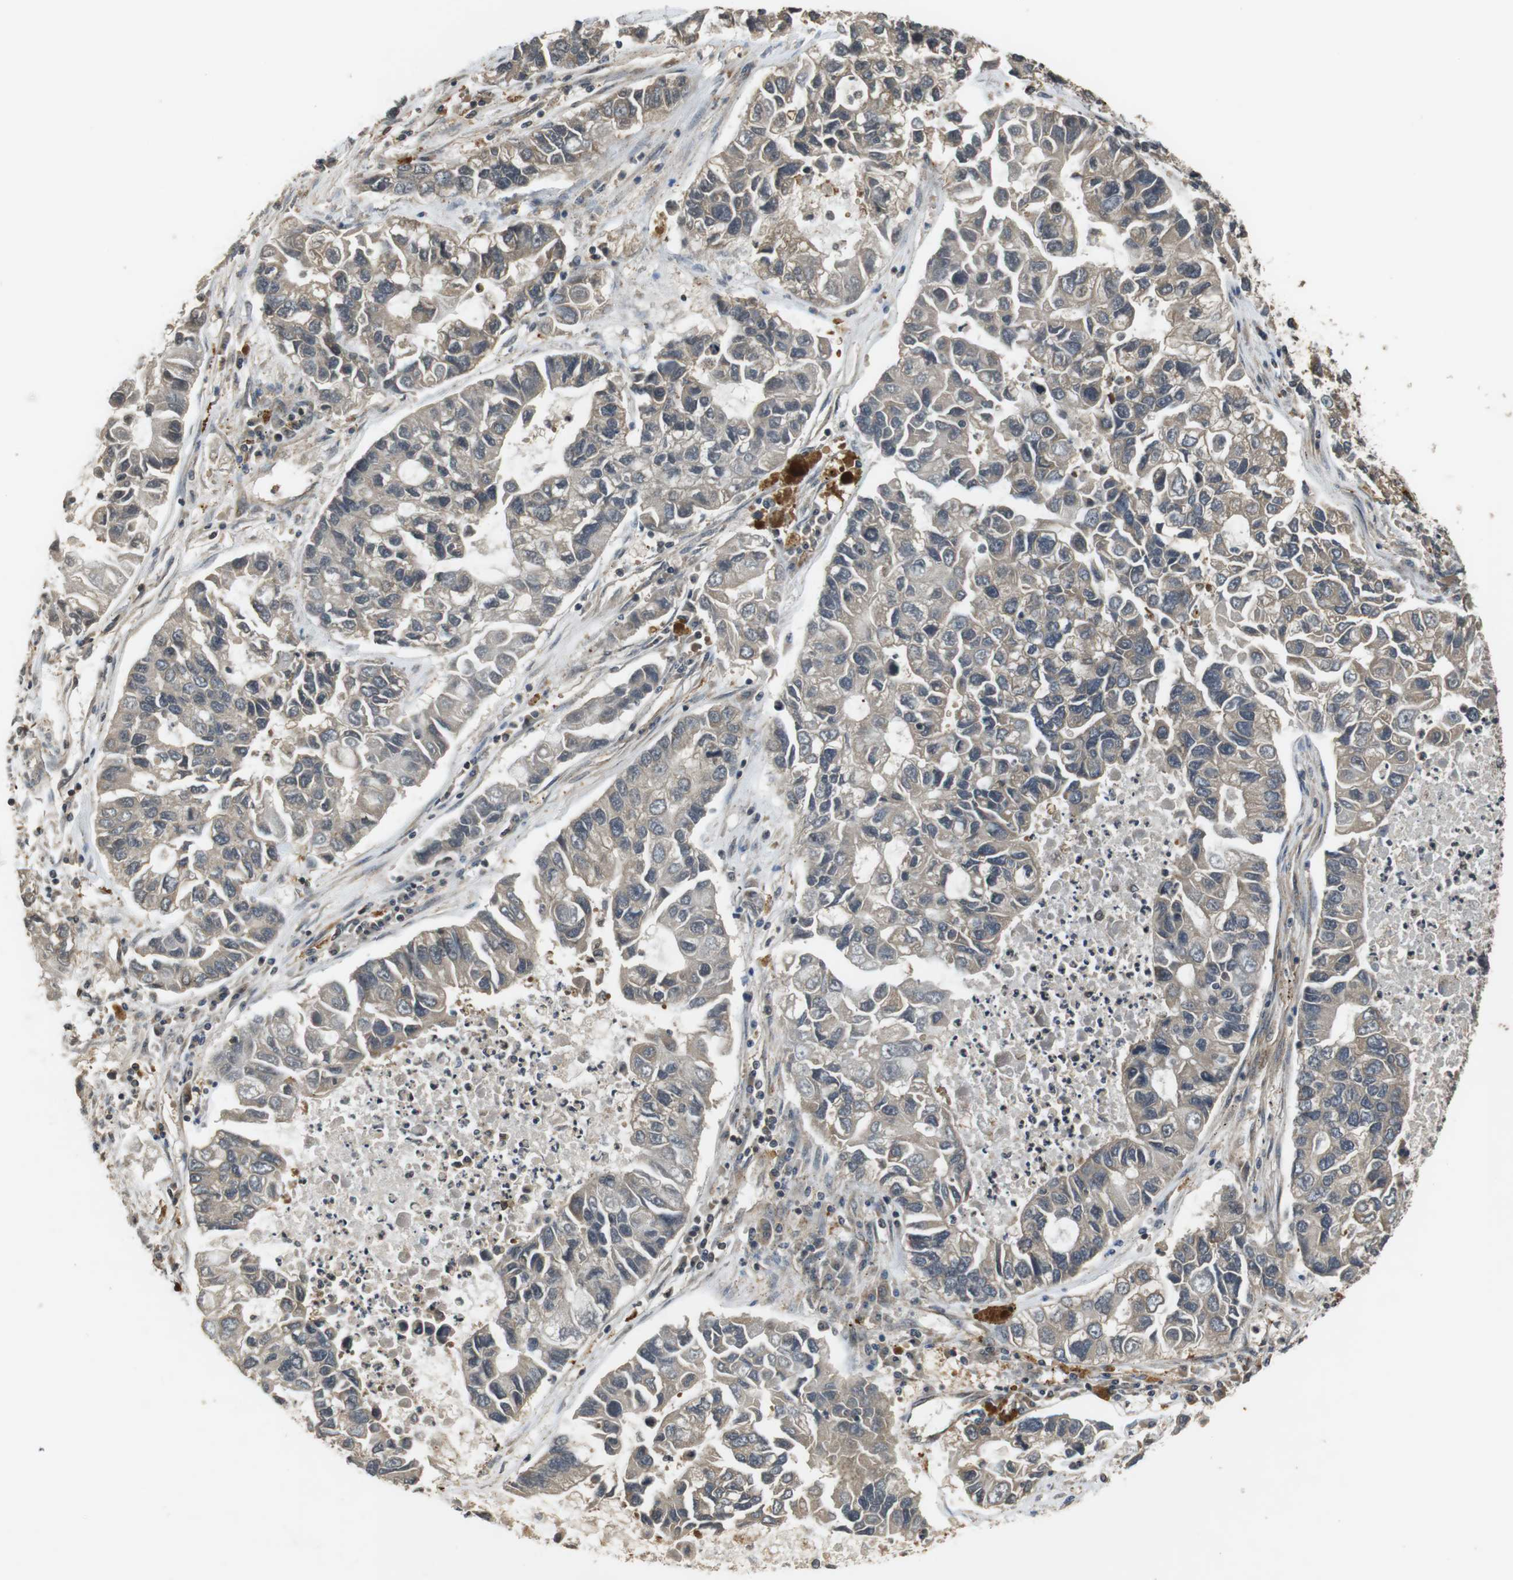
{"staining": {"intensity": "weak", "quantity": ">75%", "location": "cytoplasmic/membranous,nuclear"}, "tissue": "lung cancer", "cell_type": "Tumor cells", "image_type": "cancer", "snomed": [{"axis": "morphology", "description": "Adenocarcinoma, NOS"}, {"axis": "topography", "description": "Lung"}], "caption": "A brown stain labels weak cytoplasmic/membranous and nuclear positivity of a protein in human adenocarcinoma (lung) tumor cells. Ihc stains the protein in brown and the nuclei are stained blue.", "gene": "FZD10", "patient": {"sex": "female", "age": 51}}